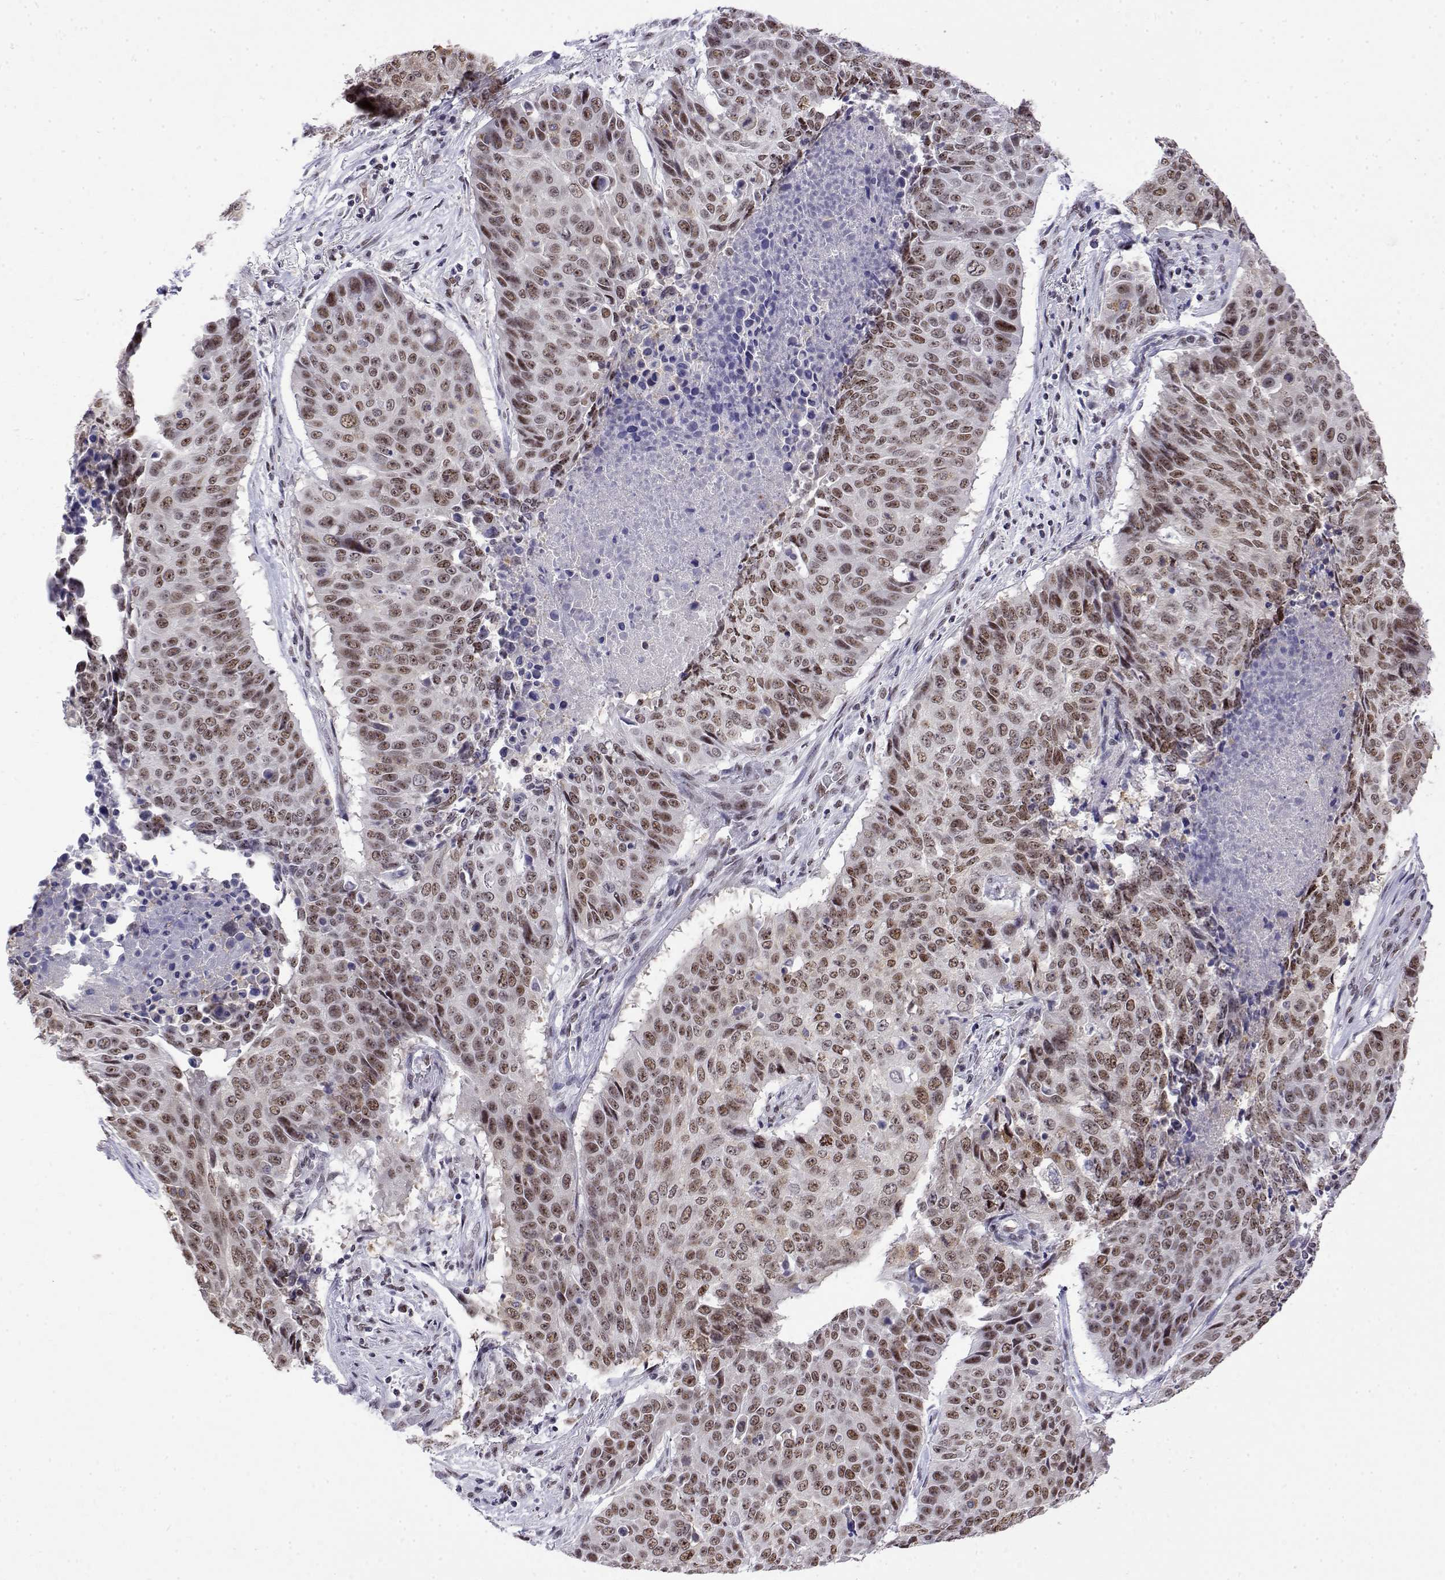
{"staining": {"intensity": "moderate", "quantity": ">75%", "location": "nuclear"}, "tissue": "lung cancer", "cell_type": "Tumor cells", "image_type": "cancer", "snomed": [{"axis": "morphology", "description": "Normal tissue, NOS"}, {"axis": "morphology", "description": "Squamous cell carcinoma, NOS"}, {"axis": "topography", "description": "Bronchus"}, {"axis": "topography", "description": "Lung"}], "caption": "Immunohistochemical staining of lung cancer shows moderate nuclear protein staining in approximately >75% of tumor cells.", "gene": "POLDIP3", "patient": {"sex": "male", "age": 64}}